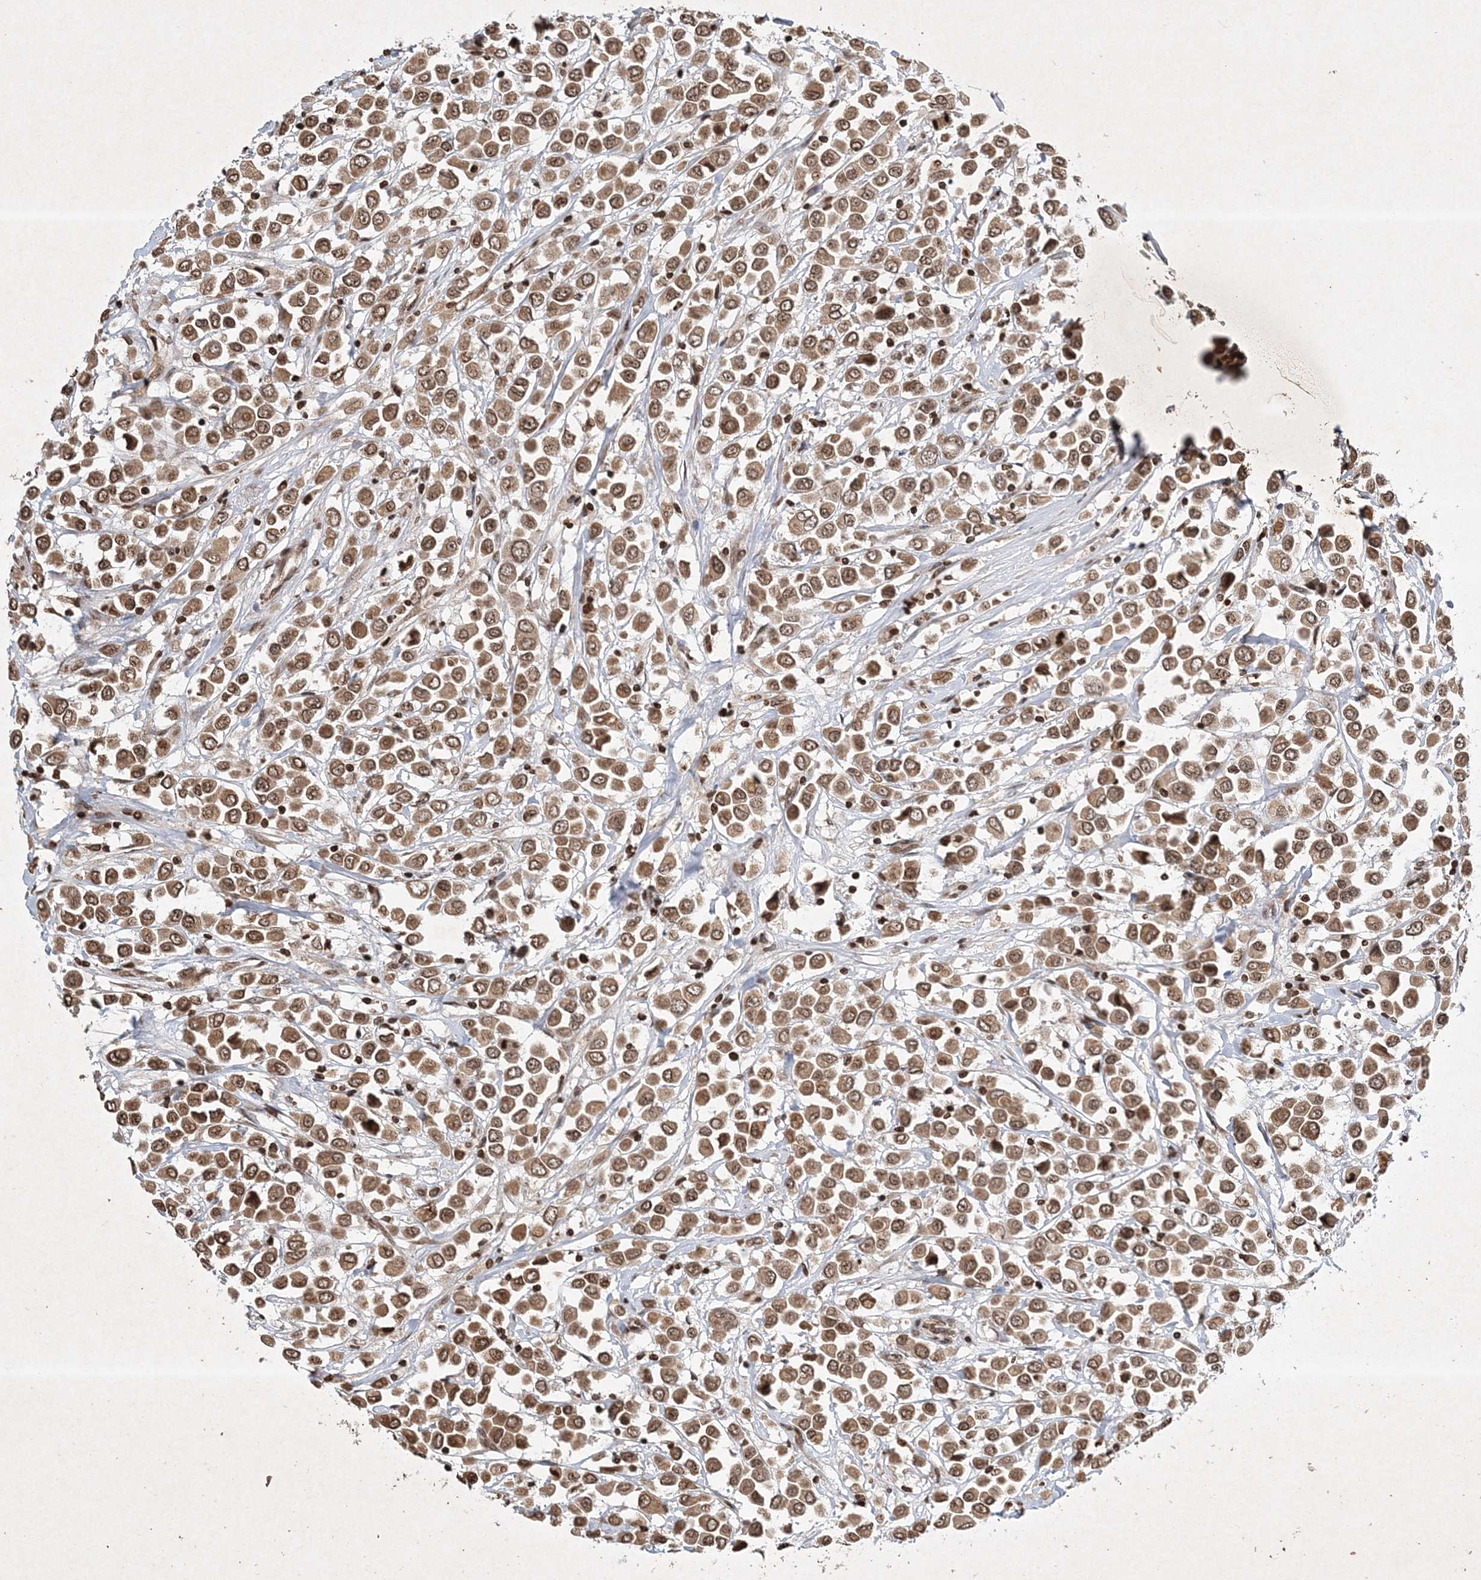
{"staining": {"intensity": "moderate", "quantity": ">75%", "location": "cytoplasmic/membranous,nuclear"}, "tissue": "breast cancer", "cell_type": "Tumor cells", "image_type": "cancer", "snomed": [{"axis": "morphology", "description": "Duct carcinoma"}, {"axis": "topography", "description": "Breast"}], "caption": "An image showing moderate cytoplasmic/membranous and nuclear expression in about >75% of tumor cells in breast intraductal carcinoma, as visualized by brown immunohistochemical staining.", "gene": "NEDD9", "patient": {"sex": "female", "age": 61}}